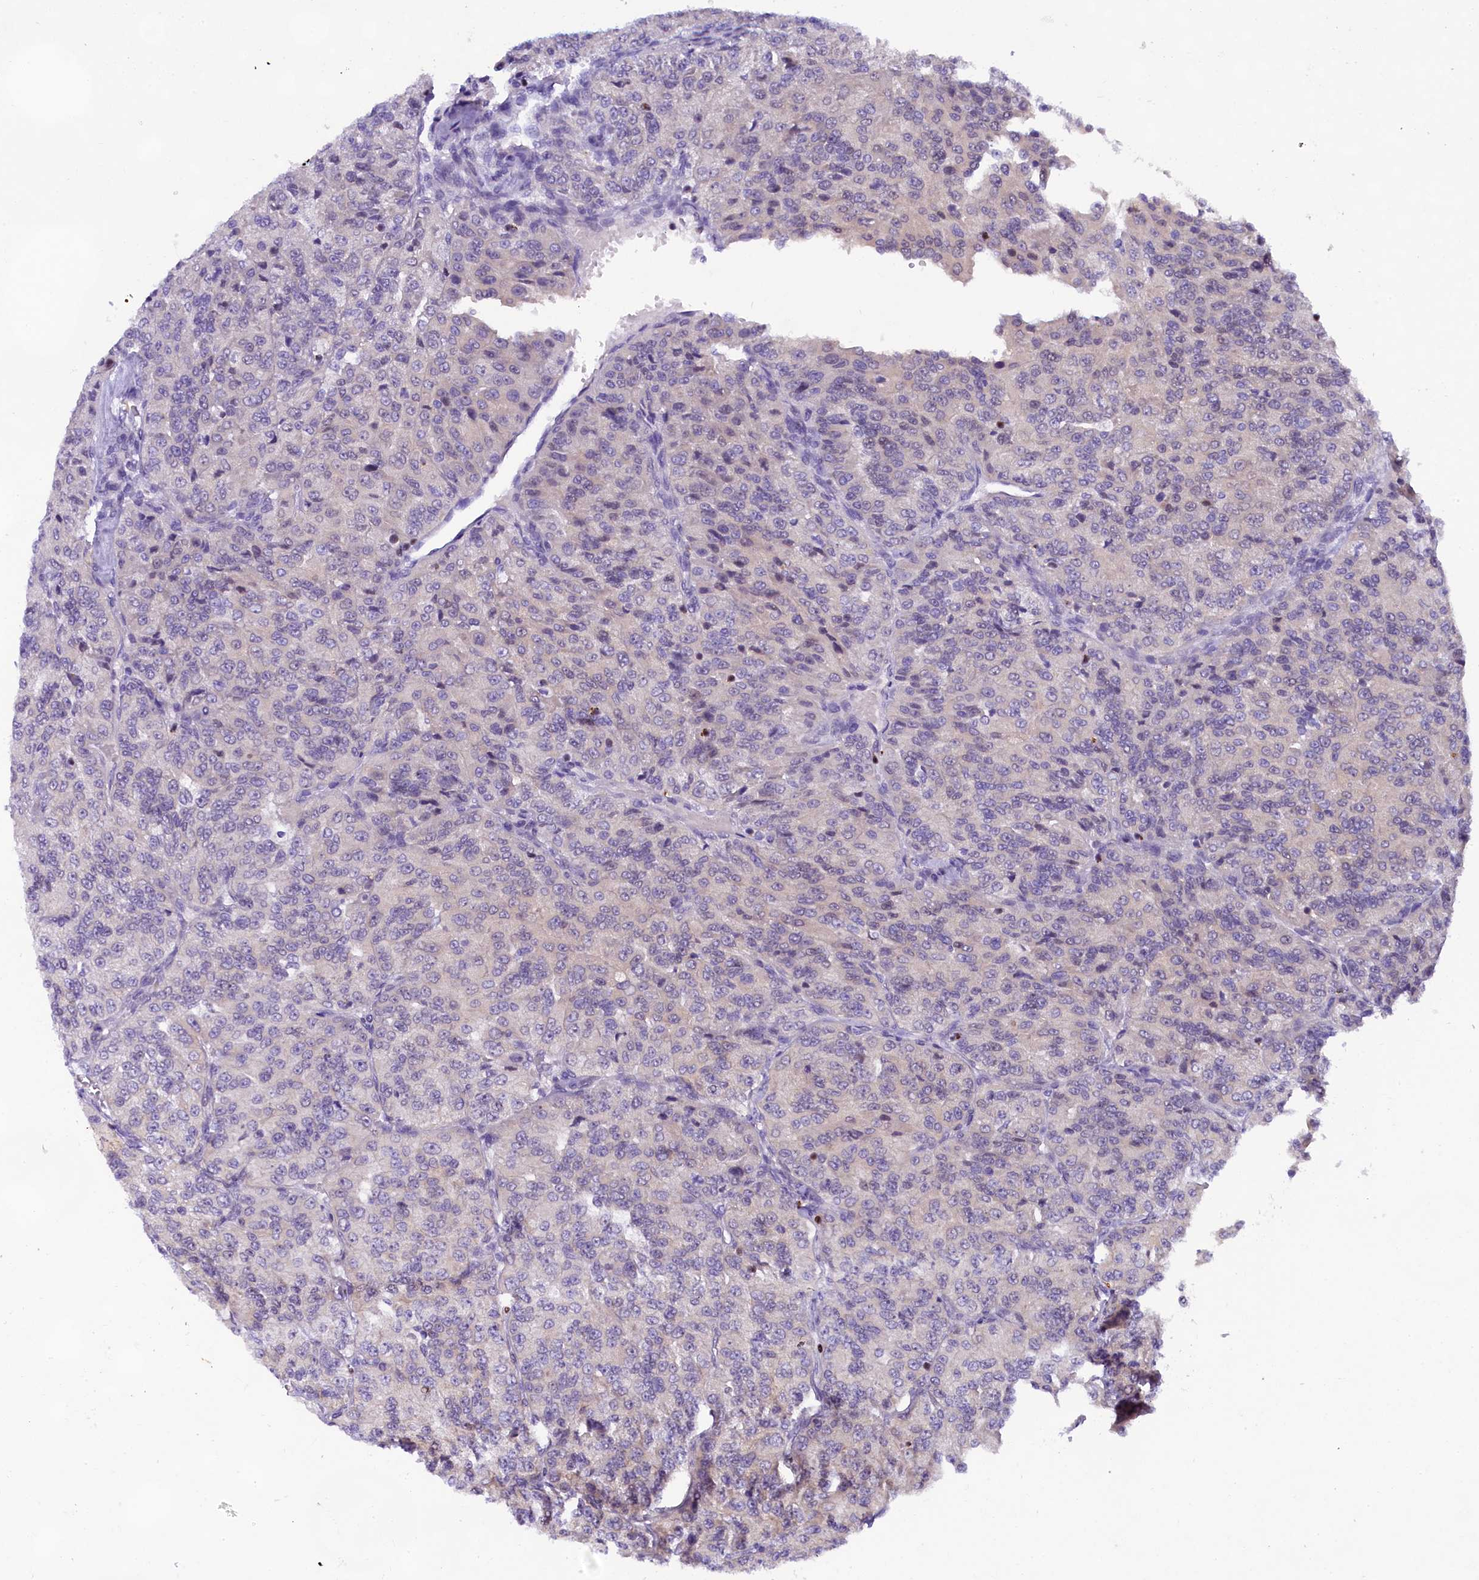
{"staining": {"intensity": "negative", "quantity": "none", "location": "none"}, "tissue": "renal cancer", "cell_type": "Tumor cells", "image_type": "cancer", "snomed": [{"axis": "morphology", "description": "Adenocarcinoma, NOS"}, {"axis": "topography", "description": "Kidney"}], "caption": "Immunohistochemistry (IHC) image of neoplastic tissue: renal adenocarcinoma stained with DAB (3,3'-diaminobenzidine) displays no significant protein positivity in tumor cells. (DAB (3,3'-diaminobenzidine) IHC with hematoxylin counter stain).", "gene": "SP4", "patient": {"sex": "female", "age": 63}}